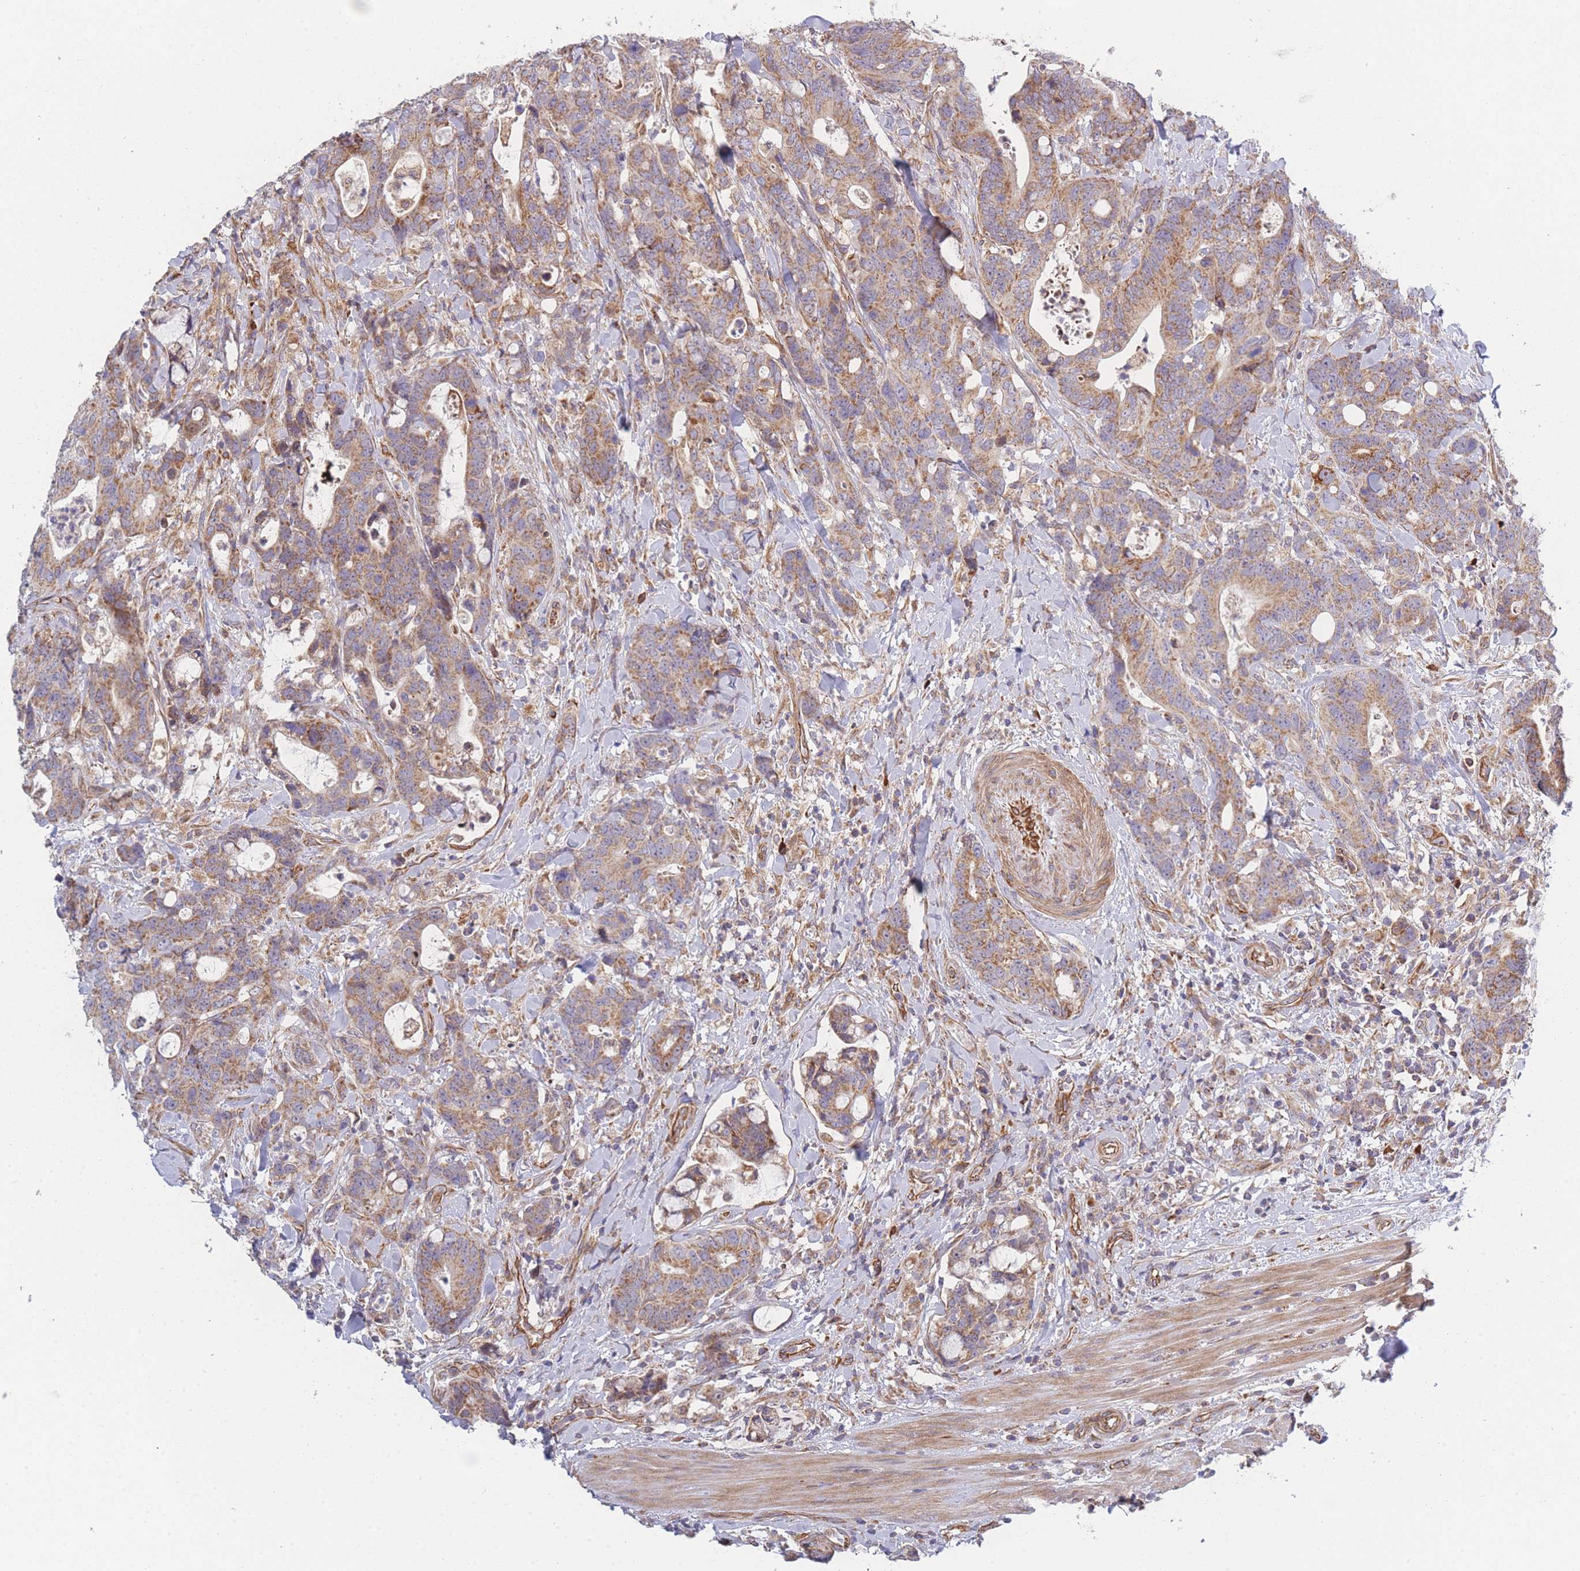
{"staining": {"intensity": "moderate", "quantity": ">75%", "location": "cytoplasmic/membranous"}, "tissue": "colorectal cancer", "cell_type": "Tumor cells", "image_type": "cancer", "snomed": [{"axis": "morphology", "description": "Adenocarcinoma, NOS"}, {"axis": "topography", "description": "Colon"}], "caption": "This image demonstrates adenocarcinoma (colorectal) stained with immunohistochemistry to label a protein in brown. The cytoplasmic/membranous of tumor cells show moderate positivity for the protein. Nuclei are counter-stained blue.", "gene": "MTRES1", "patient": {"sex": "female", "age": 82}}